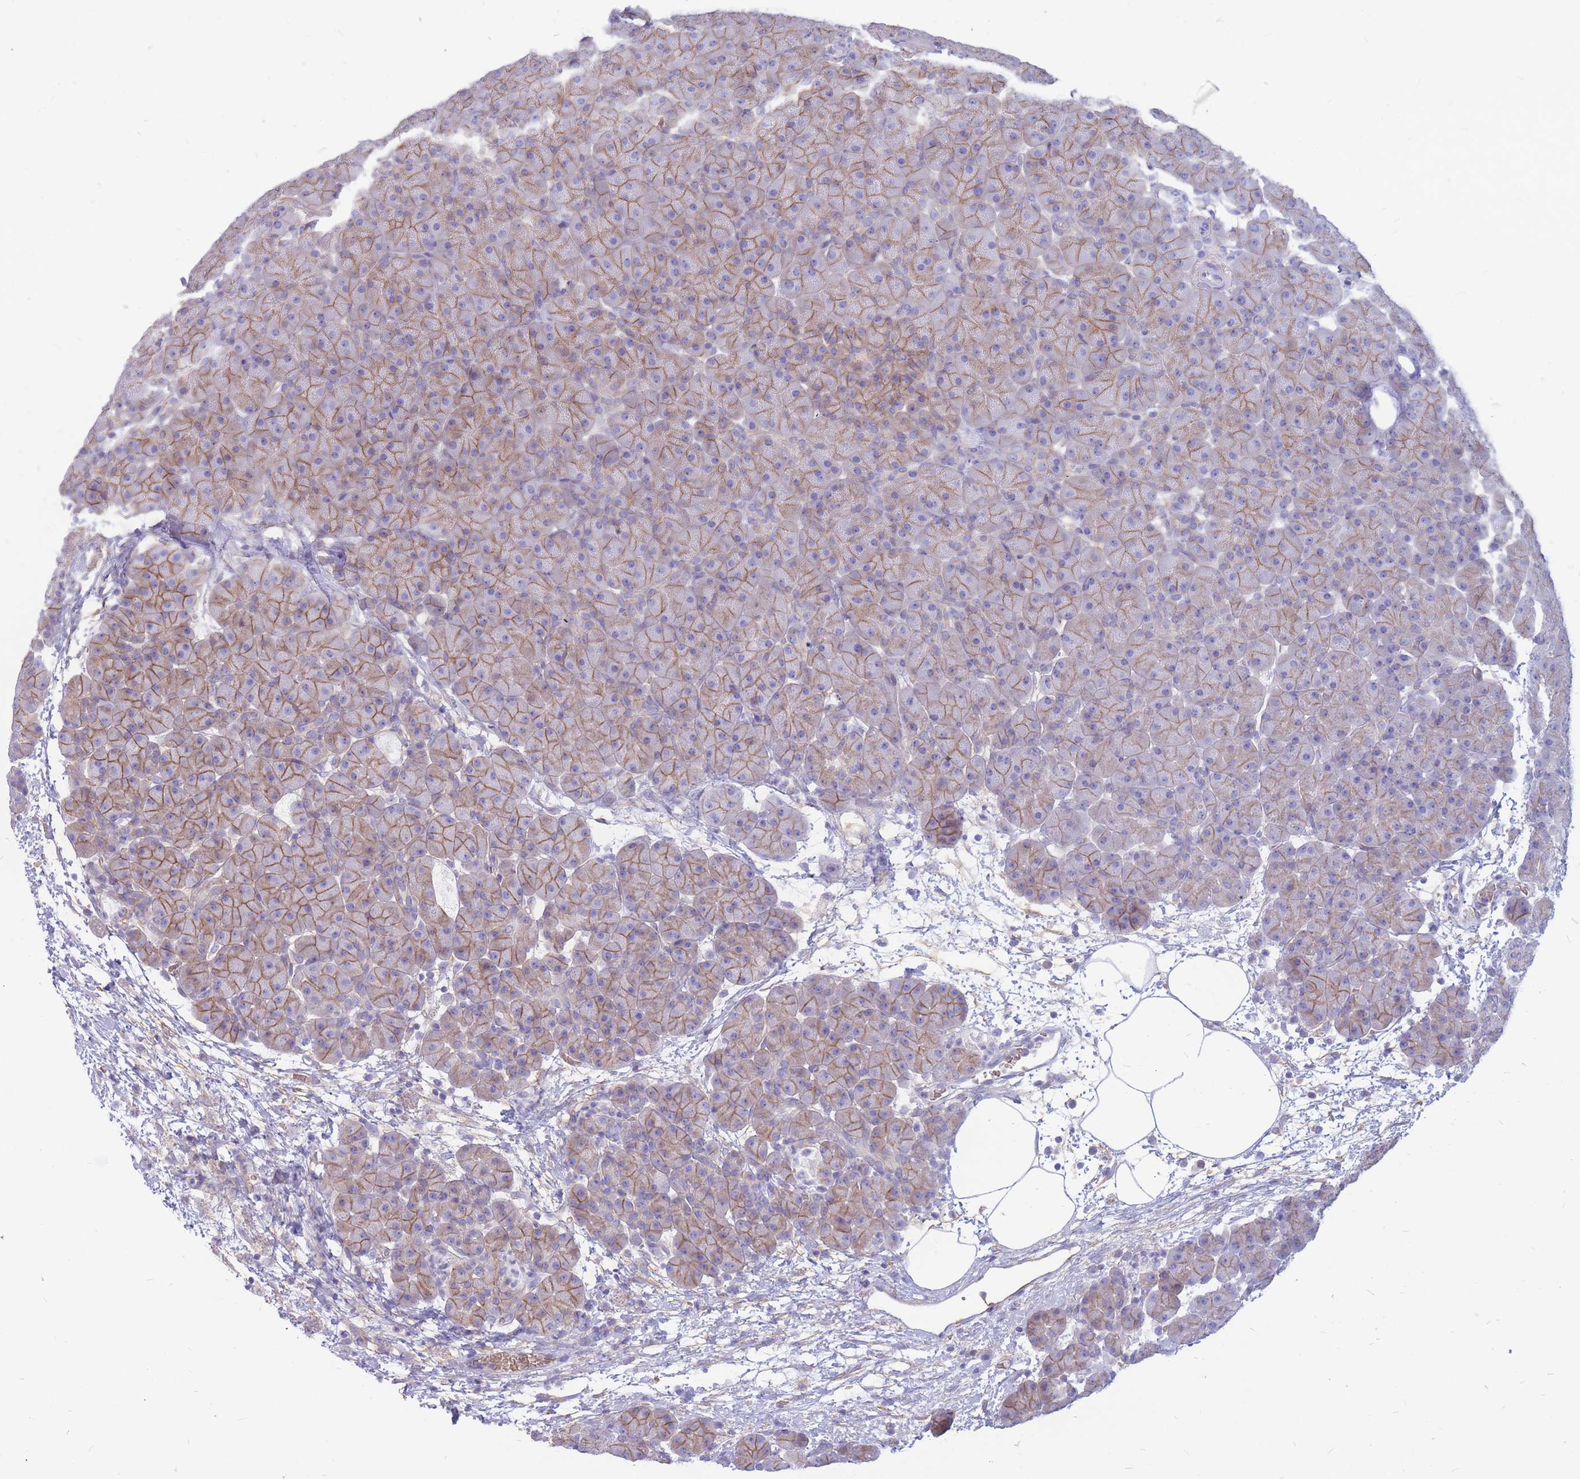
{"staining": {"intensity": "moderate", "quantity": ">75%", "location": "cytoplasmic/membranous"}, "tissue": "pancreas", "cell_type": "Exocrine glandular cells", "image_type": "normal", "snomed": [{"axis": "morphology", "description": "Normal tissue, NOS"}, {"axis": "topography", "description": "Pancreas"}], "caption": "This is an image of IHC staining of unremarkable pancreas, which shows moderate positivity in the cytoplasmic/membranous of exocrine glandular cells.", "gene": "ADD2", "patient": {"sex": "male", "age": 66}}